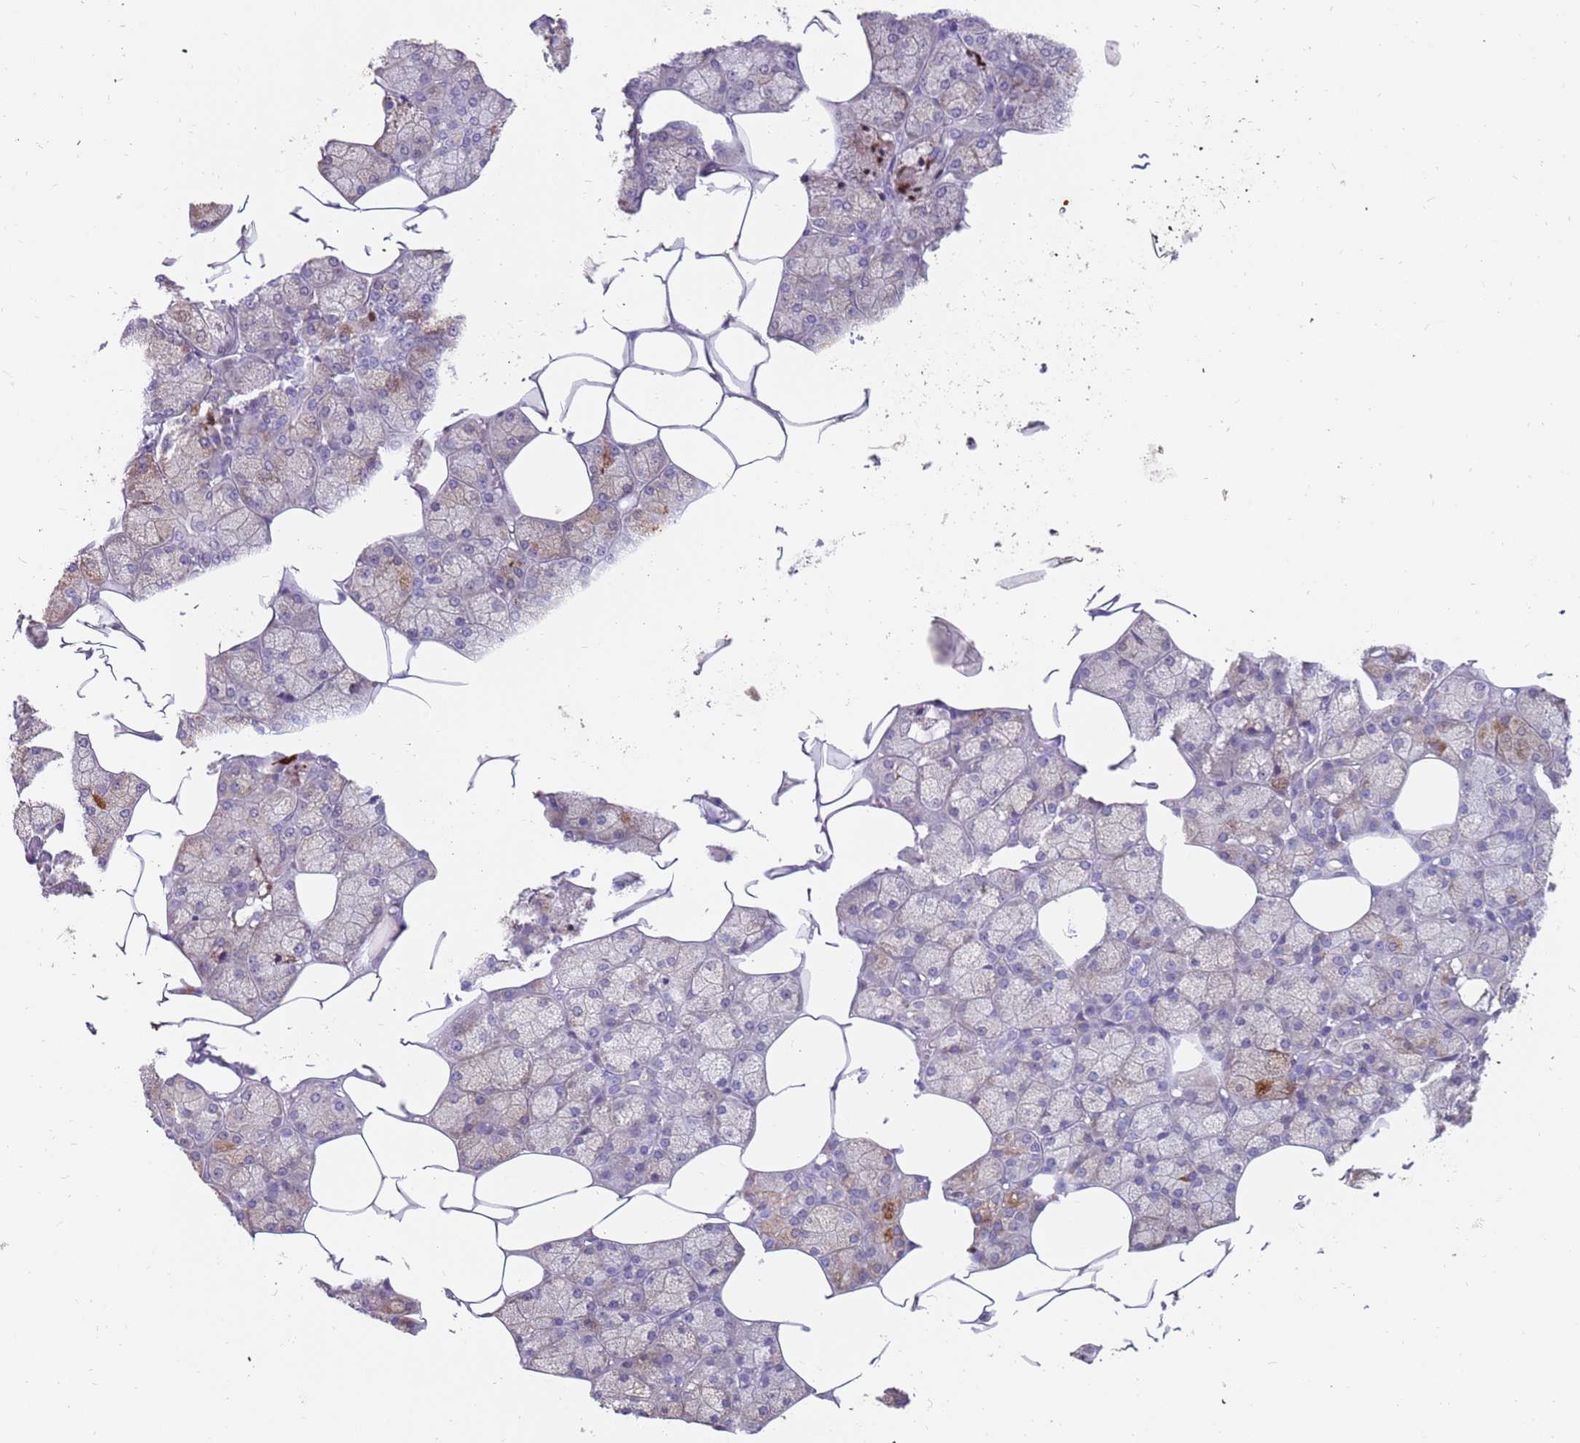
{"staining": {"intensity": "strong", "quantity": "<25%", "location": "cytoplasmic/membranous"}, "tissue": "salivary gland", "cell_type": "Glandular cells", "image_type": "normal", "snomed": [{"axis": "morphology", "description": "Normal tissue, NOS"}, {"axis": "topography", "description": "Salivary gland"}], "caption": "Glandular cells demonstrate strong cytoplasmic/membranous positivity in approximately <25% of cells in normal salivary gland. (Stains: DAB (3,3'-diaminobenzidine) in brown, nuclei in blue, Microscopy: brightfield microscopy at high magnification).", "gene": "ZNF746", "patient": {"sex": "male", "age": 62}}